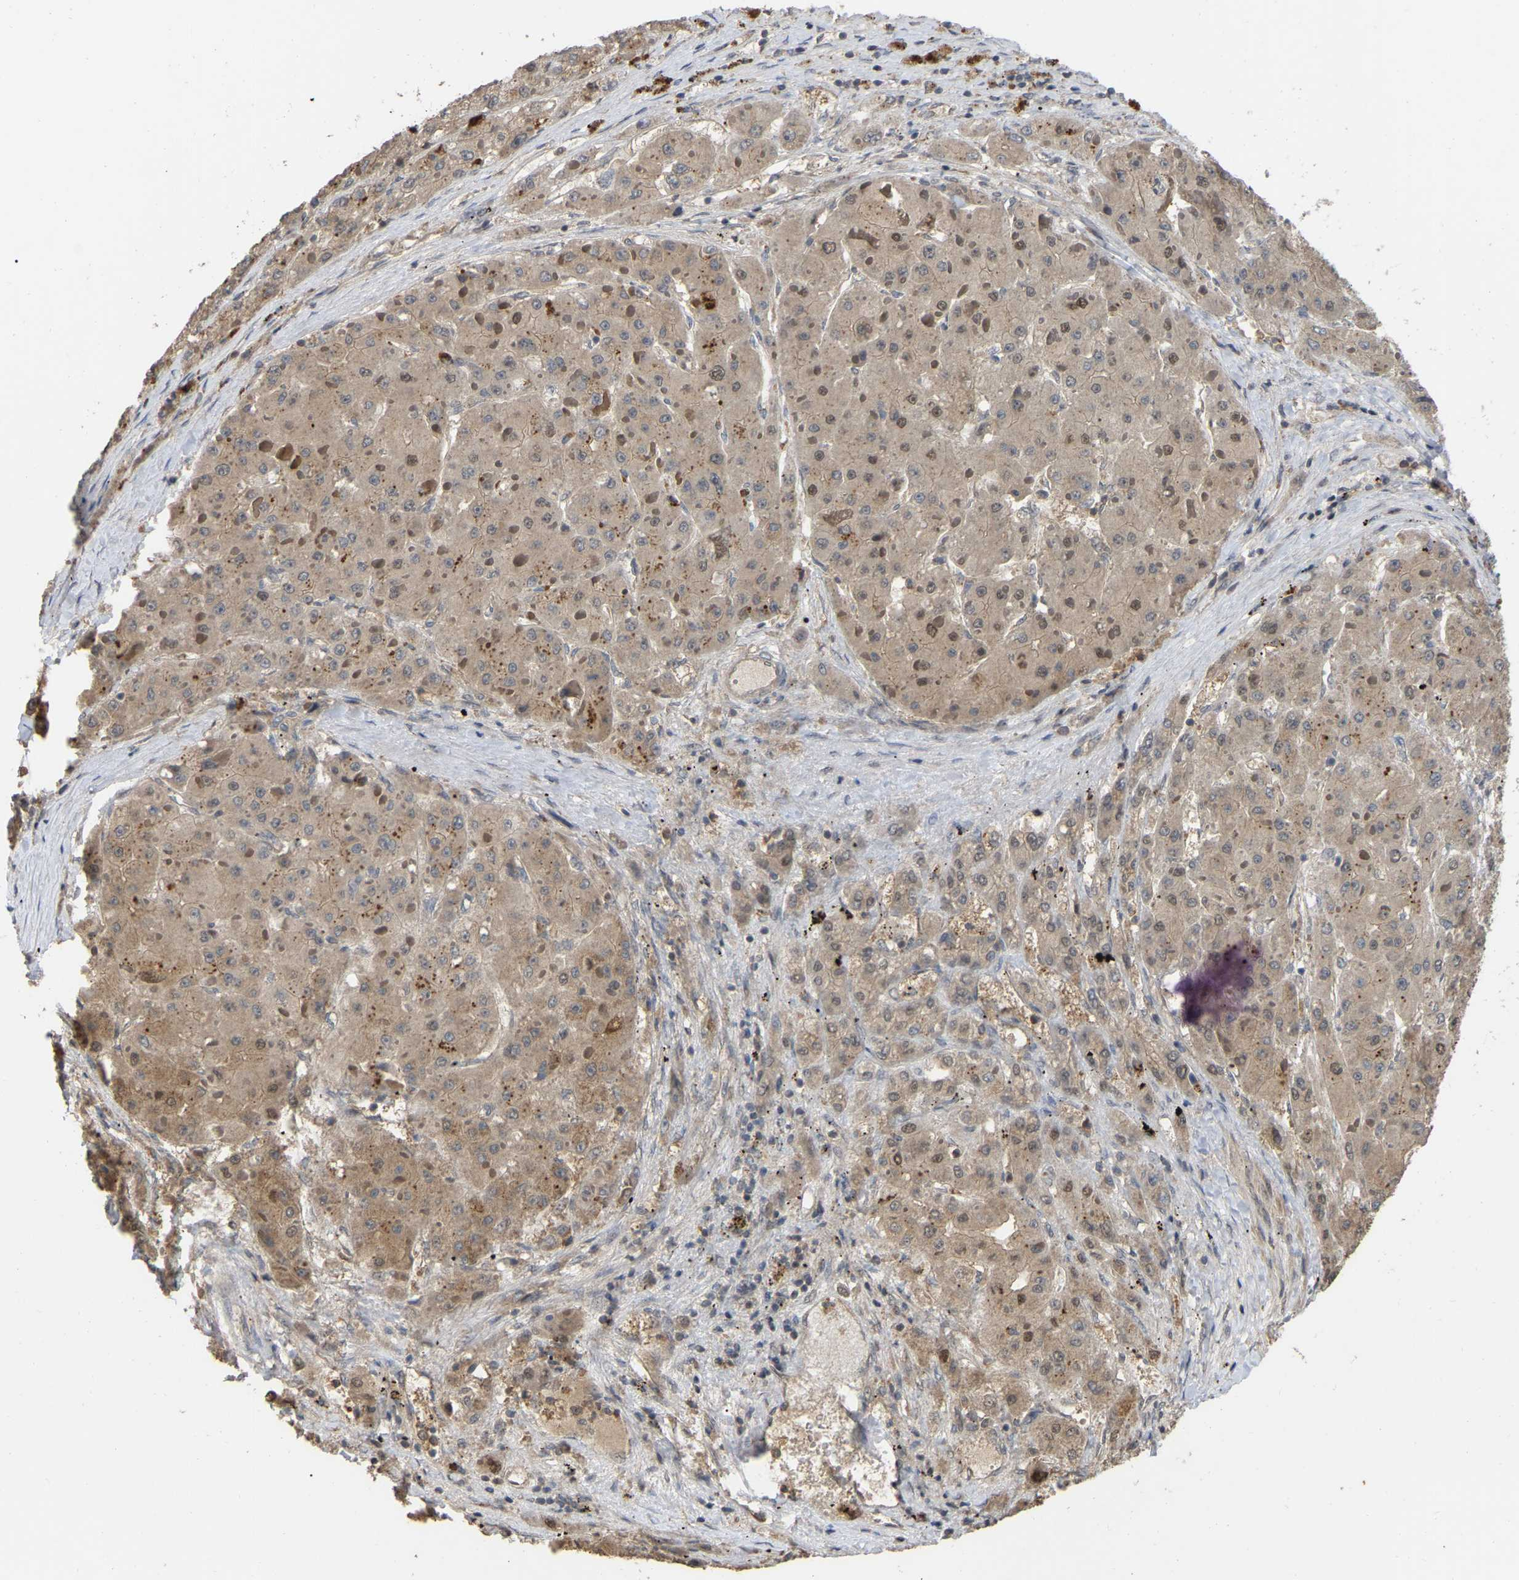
{"staining": {"intensity": "weak", "quantity": ">75%", "location": "cytoplasmic/membranous"}, "tissue": "liver cancer", "cell_type": "Tumor cells", "image_type": "cancer", "snomed": [{"axis": "morphology", "description": "Carcinoma, Hepatocellular, NOS"}, {"axis": "topography", "description": "Liver"}], "caption": "Immunohistochemistry of human liver cancer demonstrates low levels of weak cytoplasmic/membranous expression in approximately >75% of tumor cells.", "gene": "FAM219A", "patient": {"sex": "female", "age": 73}}